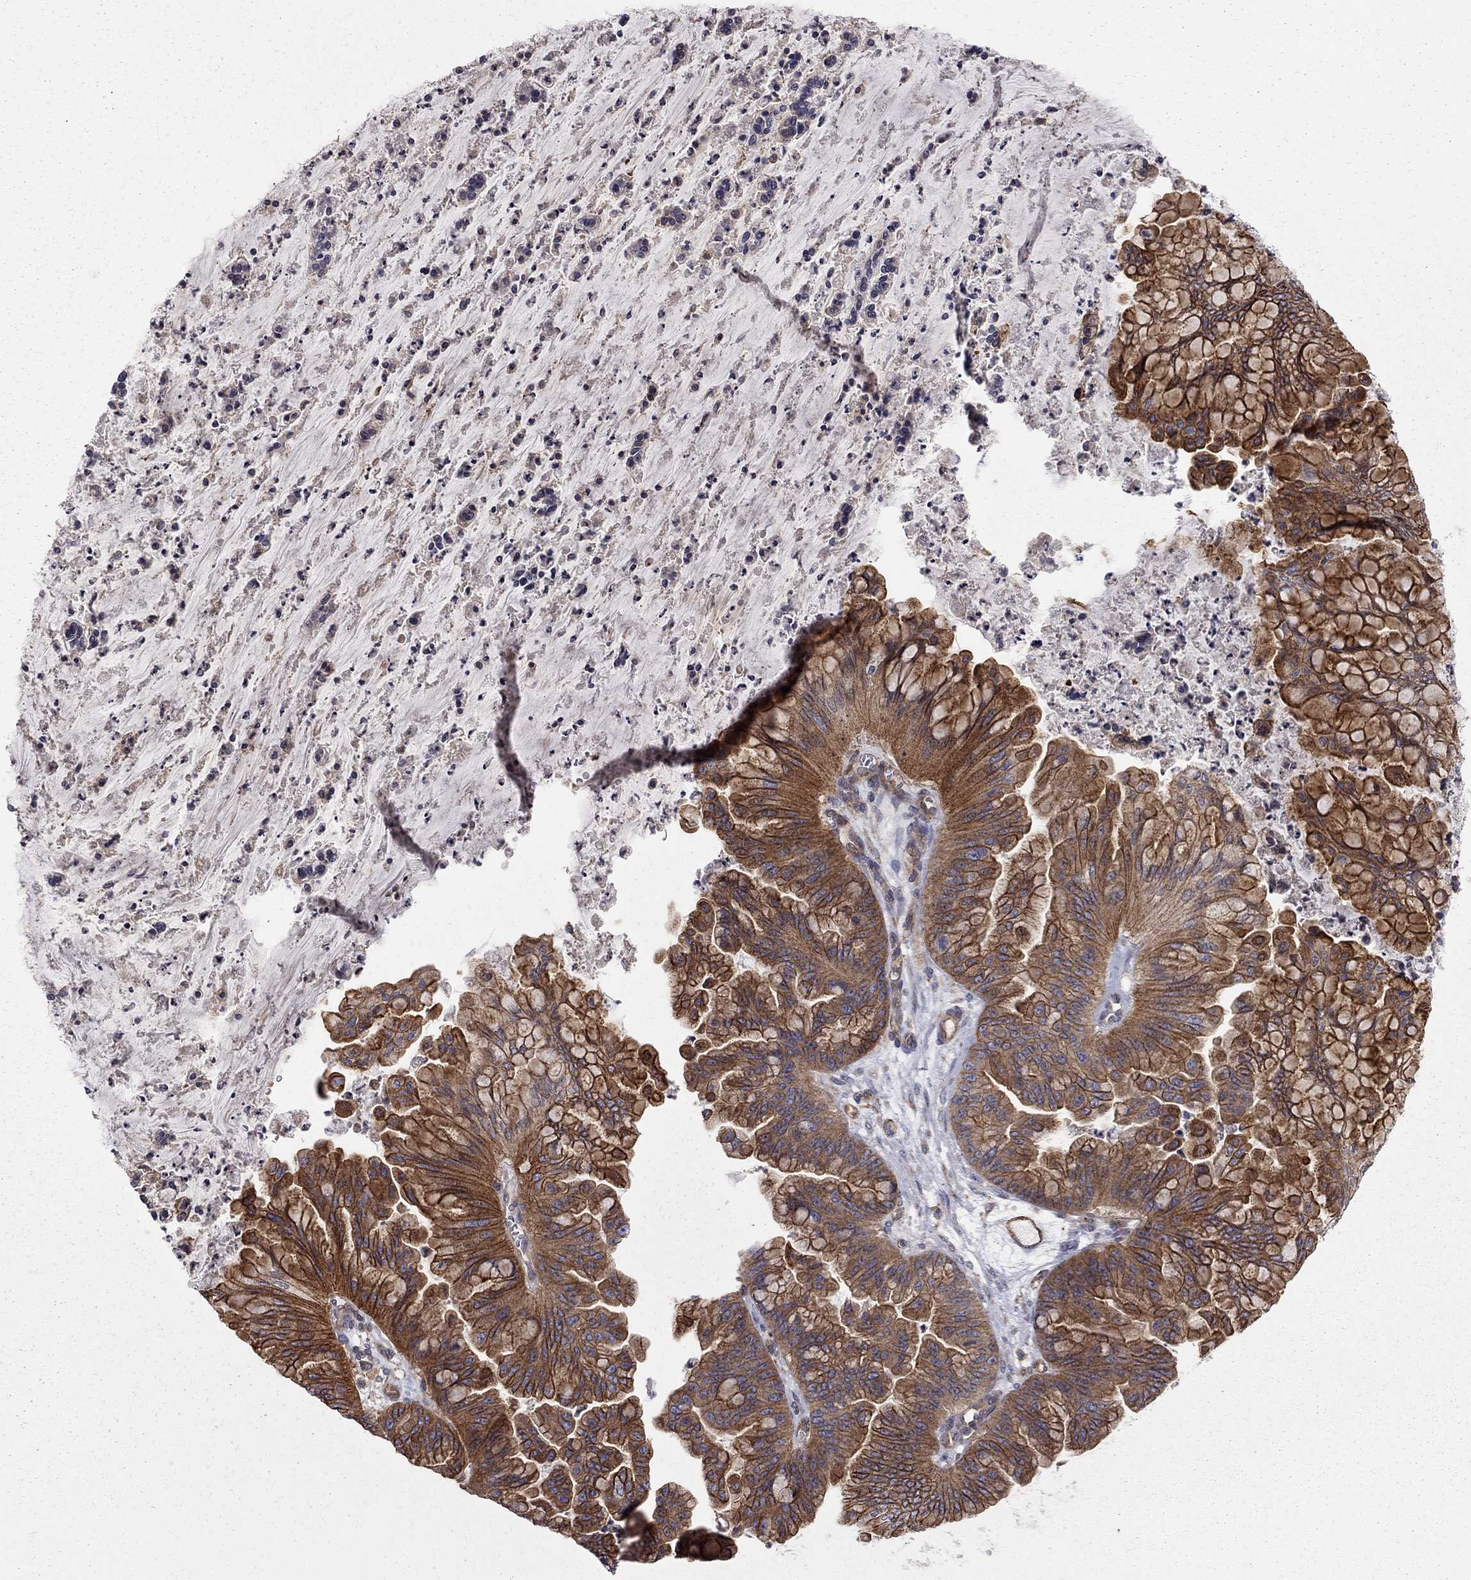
{"staining": {"intensity": "strong", "quantity": ">75%", "location": "cytoplasmic/membranous"}, "tissue": "ovarian cancer", "cell_type": "Tumor cells", "image_type": "cancer", "snomed": [{"axis": "morphology", "description": "Cystadenocarcinoma, mucinous, NOS"}, {"axis": "topography", "description": "Ovary"}], "caption": "An immunohistochemistry (IHC) micrograph of neoplastic tissue is shown. Protein staining in brown highlights strong cytoplasmic/membranous positivity in ovarian cancer (mucinous cystadenocarcinoma) within tumor cells.", "gene": "RASEF", "patient": {"sex": "female", "age": 67}}